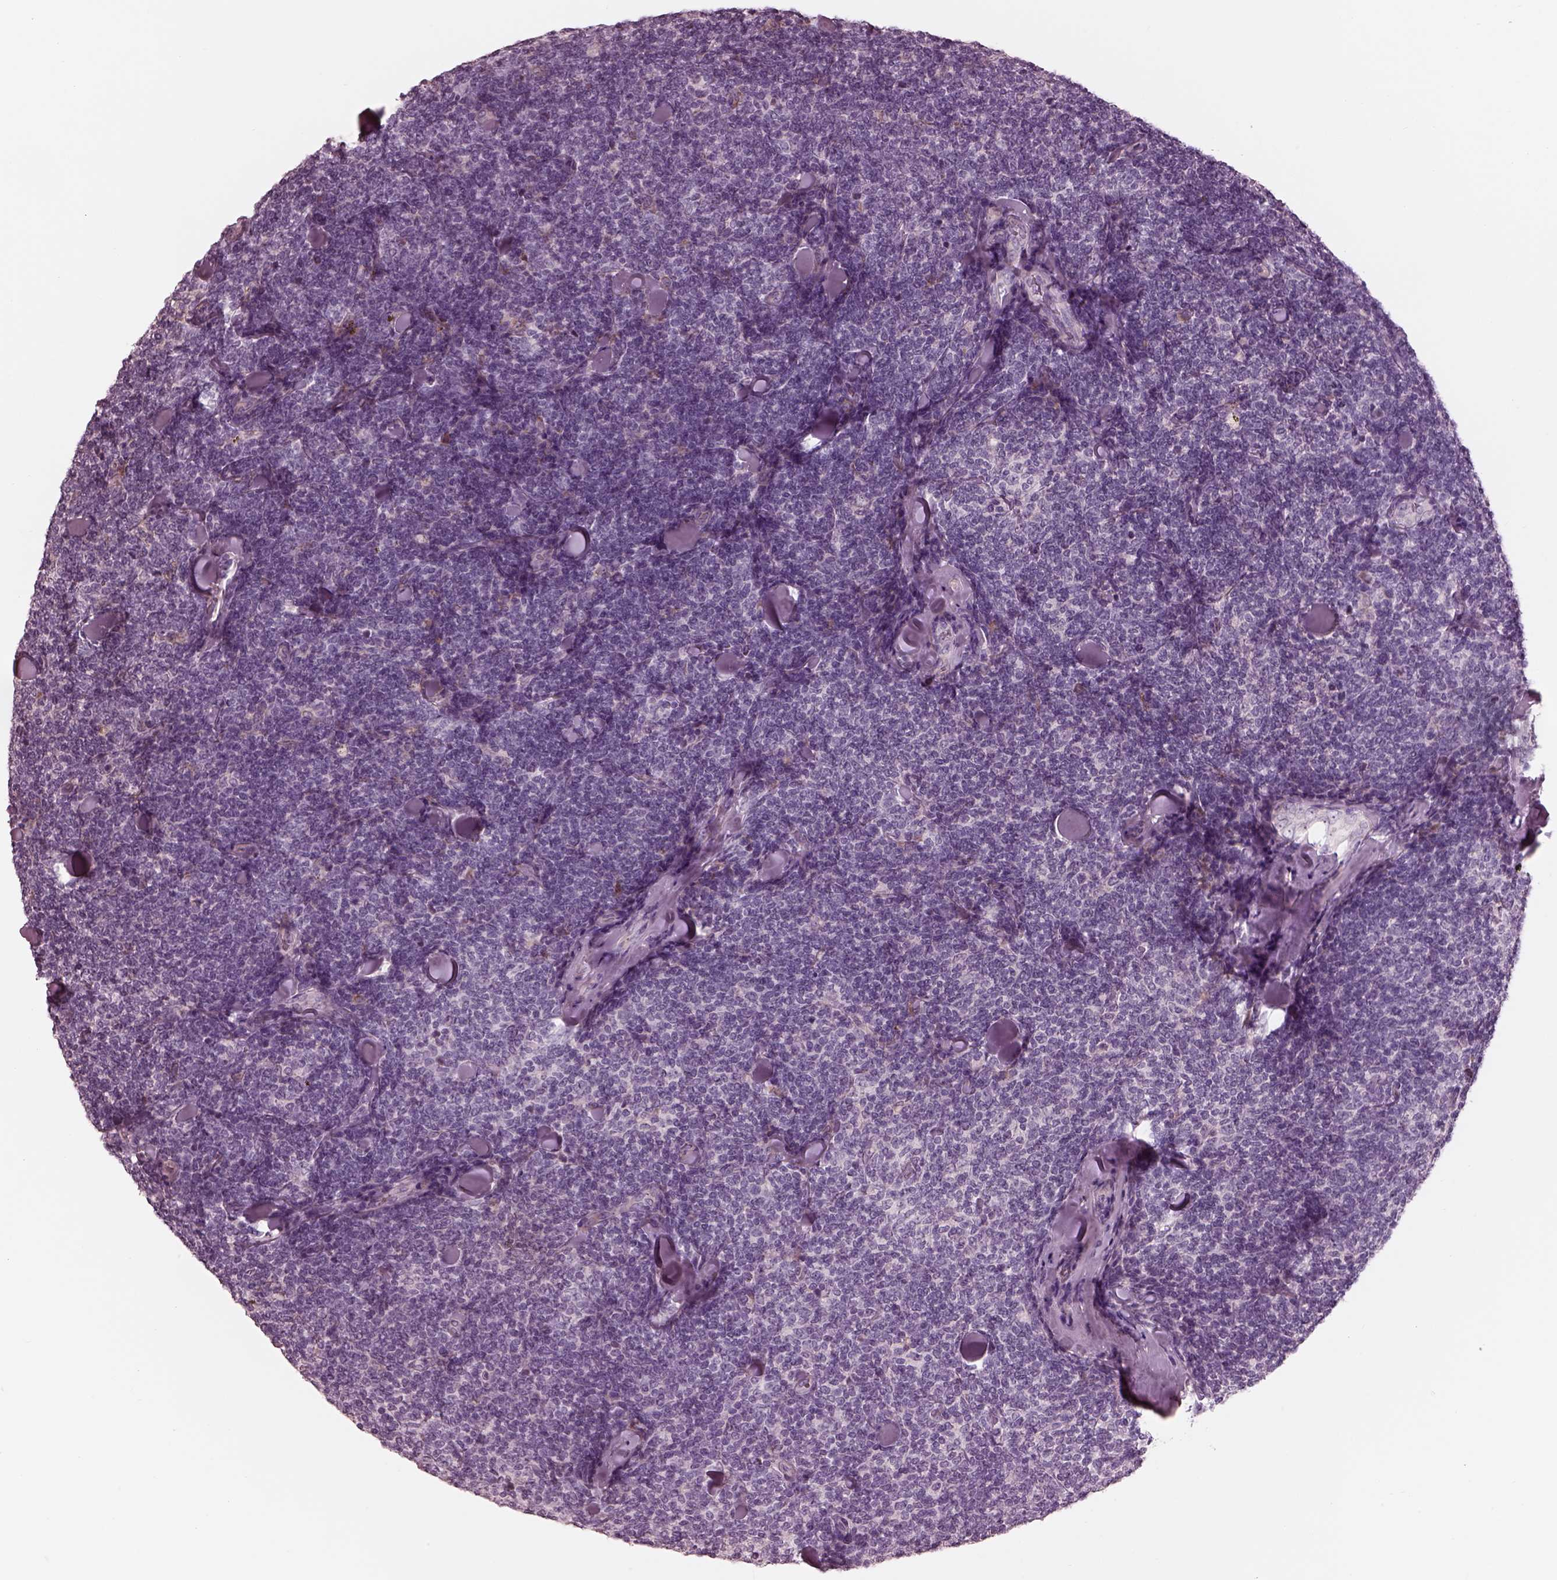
{"staining": {"intensity": "negative", "quantity": "none", "location": "none"}, "tissue": "lymphoma", "cell_type": "Tumor cells", "image_type": "cancer", "snomed": [{"axis": "morphology", "description": "Malignant lymphoma, non-Hodgkin's type, Low grade"}, {"axis": "topography", "description": "Lymph node"}], "caption": "Image shows no significant protein expression in tumor cells of malignant lymphoma, non-Hodgkin's type (low-grade). The staining was performed using DAB to visualize the protein expression in brown, while the nuclei were stained in blue with hematoxylin (Magnification: 20x).", "gene": "CADM2", "patient": {"sex": "female", "age": 56}}